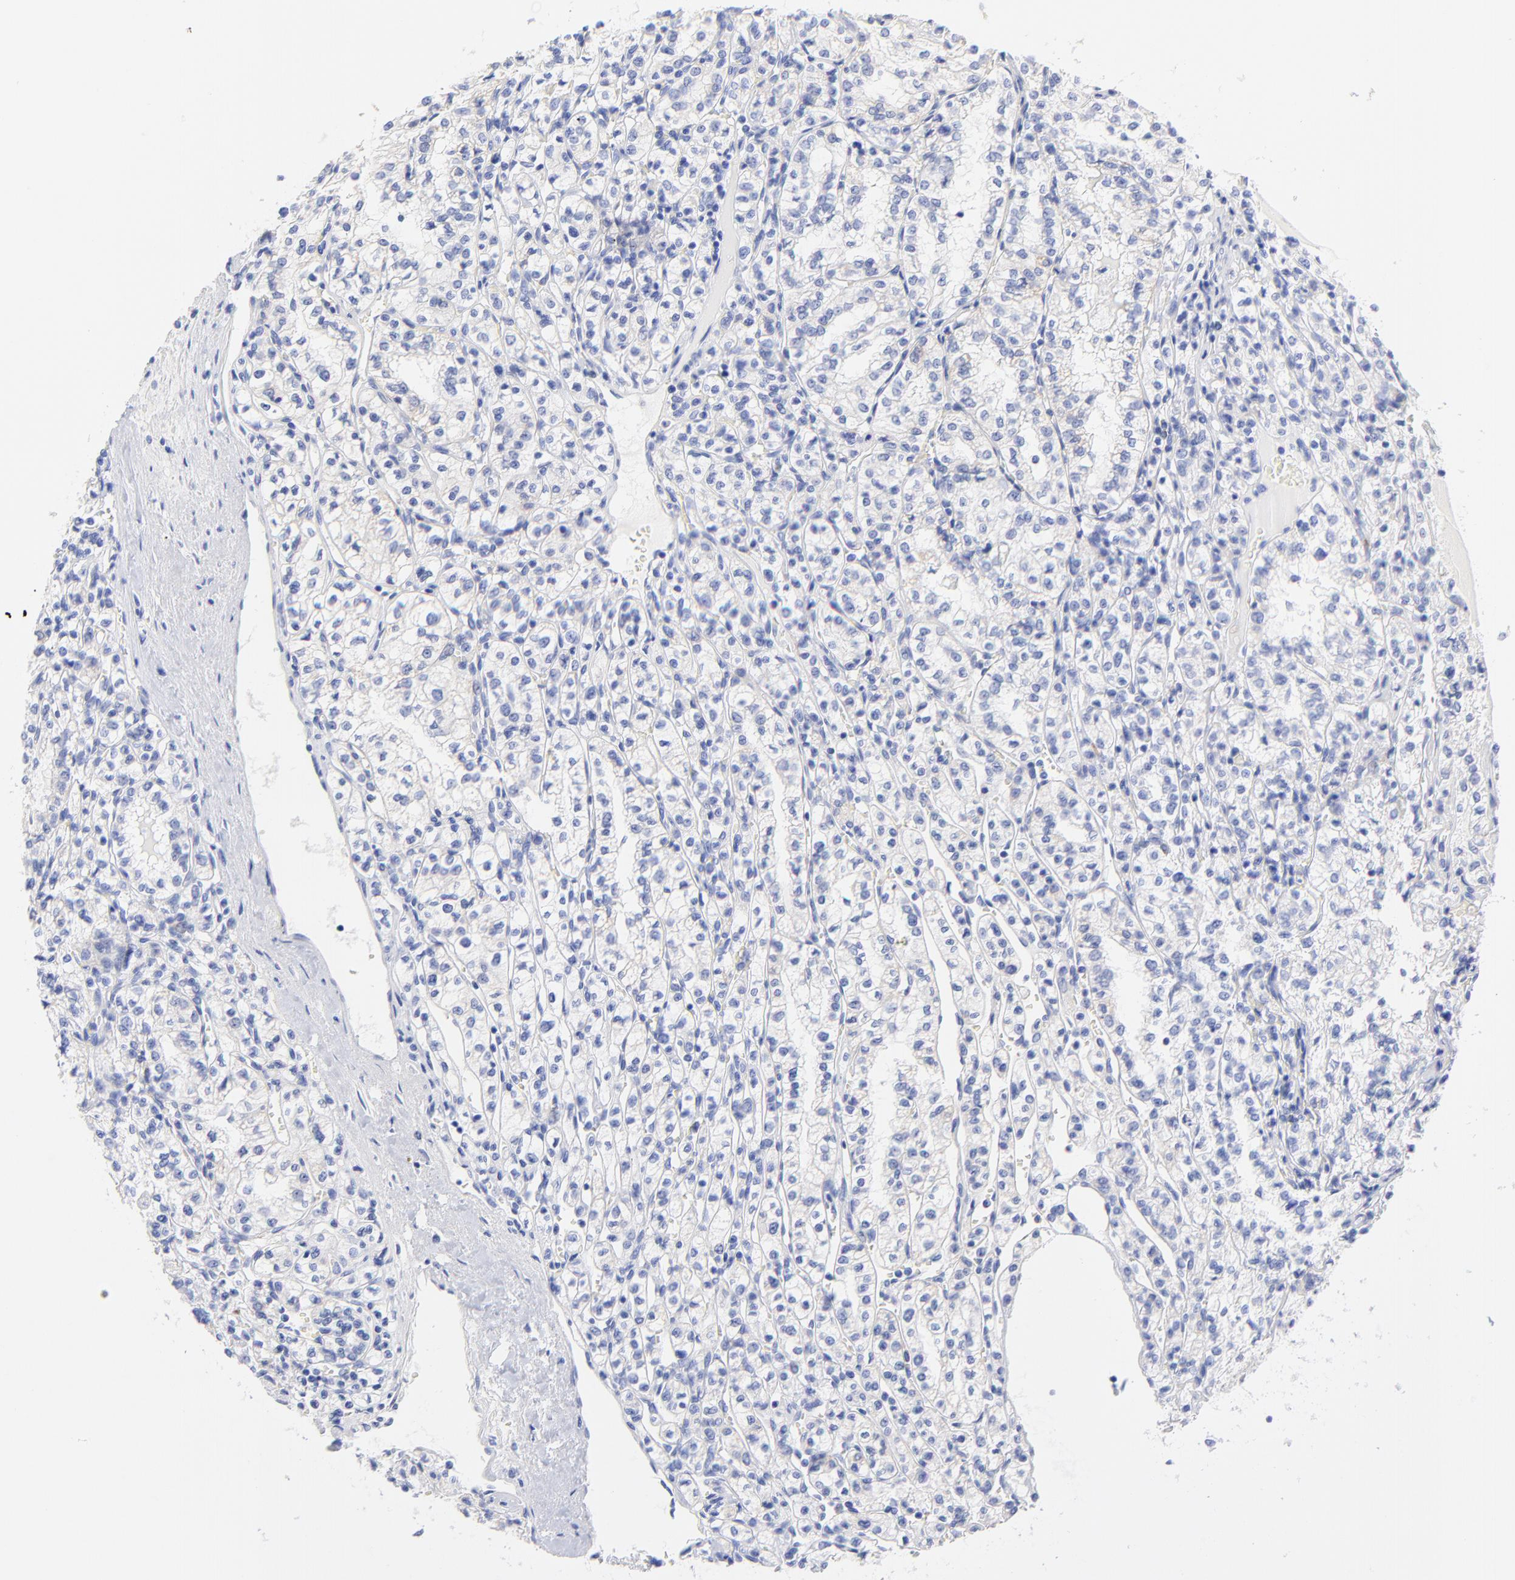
{"staining": {"intensity": "negative", "quantity": "none", "location": "none"}, "tissue": "renal cancer", "cell_type": "Tumor cells", "image_type": "cancer", "snomed": [{"axis": "morphology", "description": "Adenocarcinoma, NOS"}, {"axis": "topography", "description": "Kidney"}], "caption": "Photomicrograph shows no significant protein positivity in tumor cells of renal cancer (adenocarcinoma).", "gene": "C1QTNF6", "patient": {"sex": "male", "age": 61}}